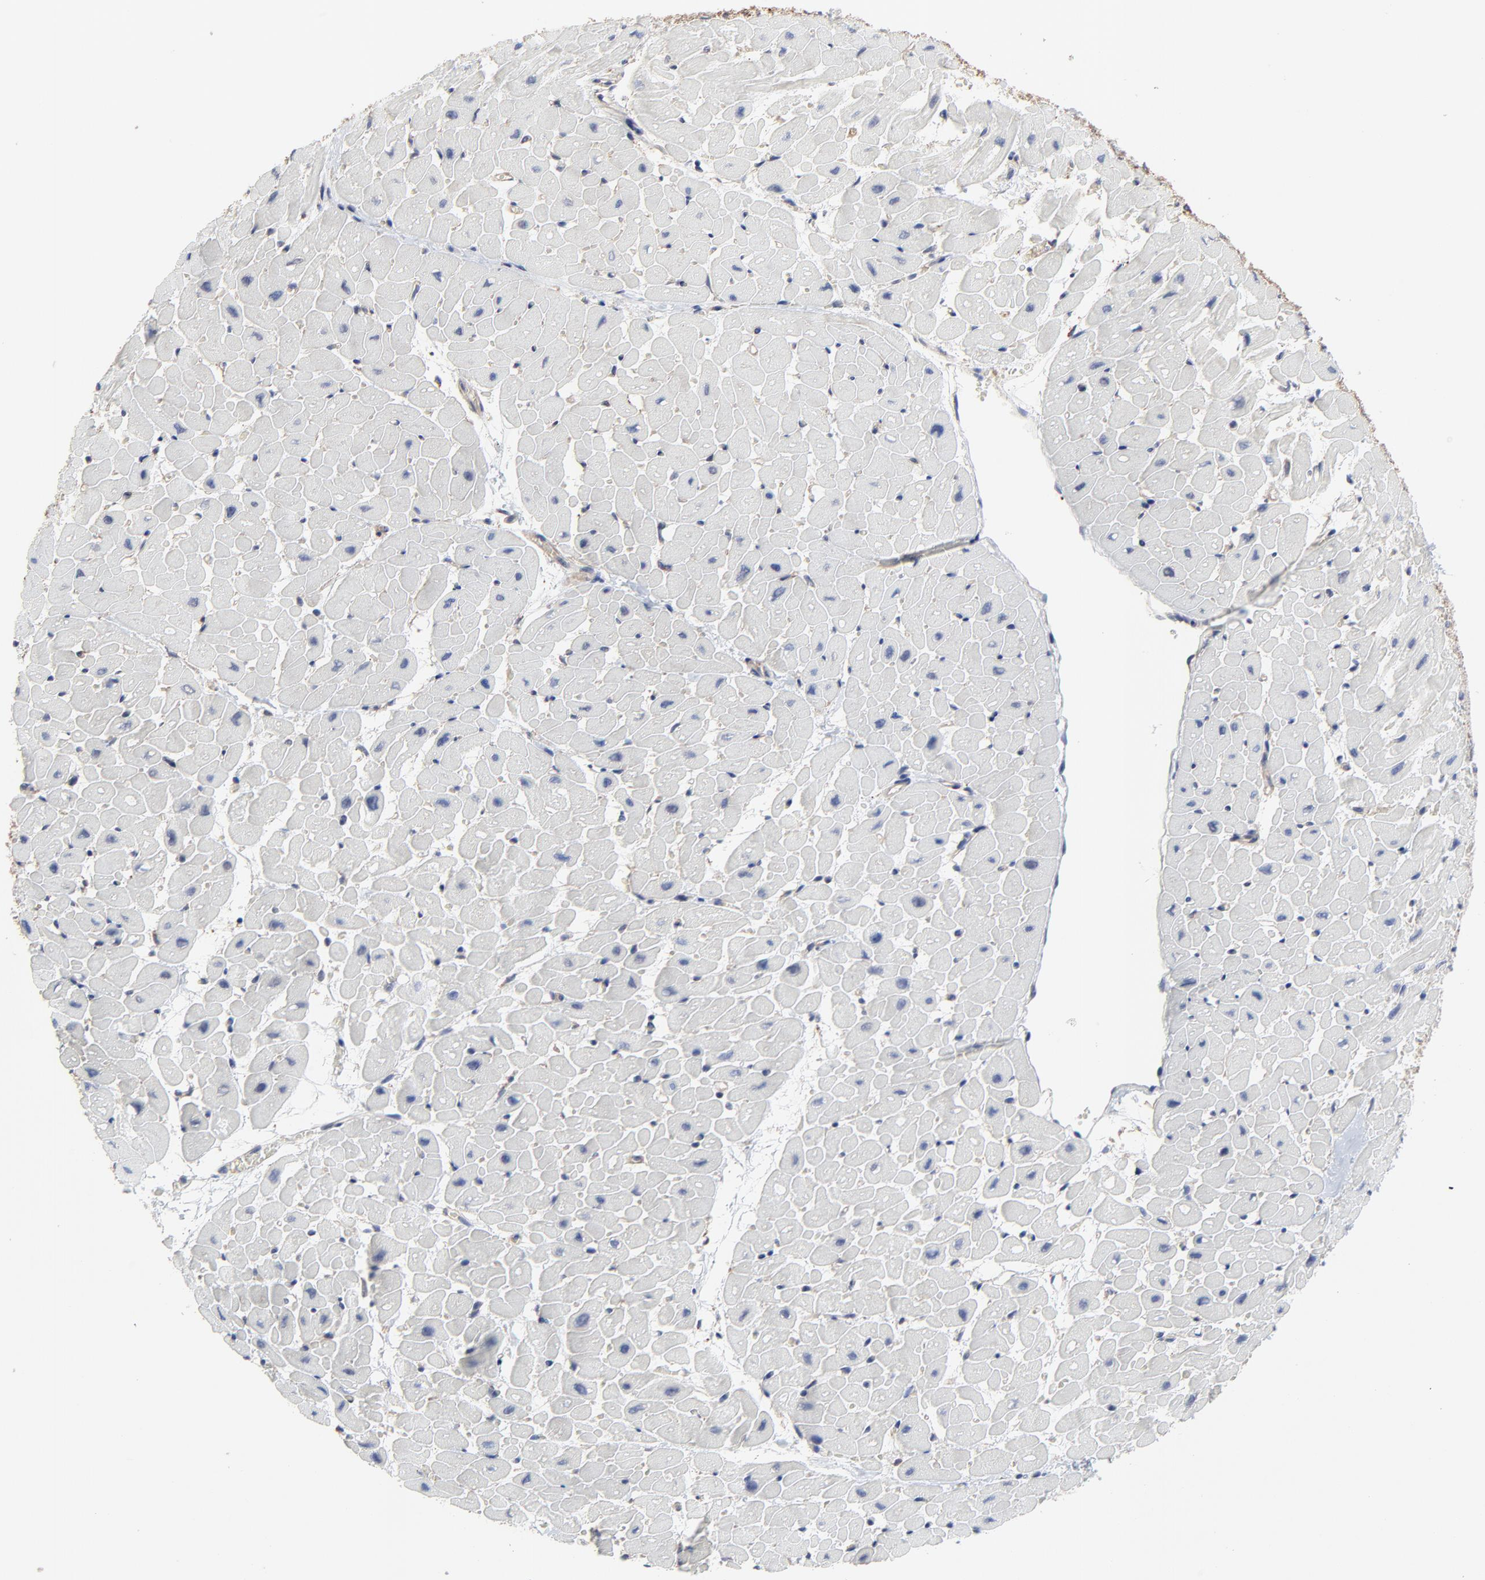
{"staining": {"intensity": "negative", "quantity": "none", "location": "none"}, "tissue": "heart muscle", "cell_type": "Cardiomyocytes", "image_type": "normal", "snomed": [{"axis": "morphology", "description": "Normal tissue, NOS"}, {"axis": "topography", "description": "Heart"}], "caption": "This photomicrograph is of benign heart muscle stained with immunohistochemistry to label a protein in brown with the nuclei are counter-stained blue. There is no expression in cardiomyocytes.", "gene": "NXF3", "patient": {"sex": "male", "age": 45}}